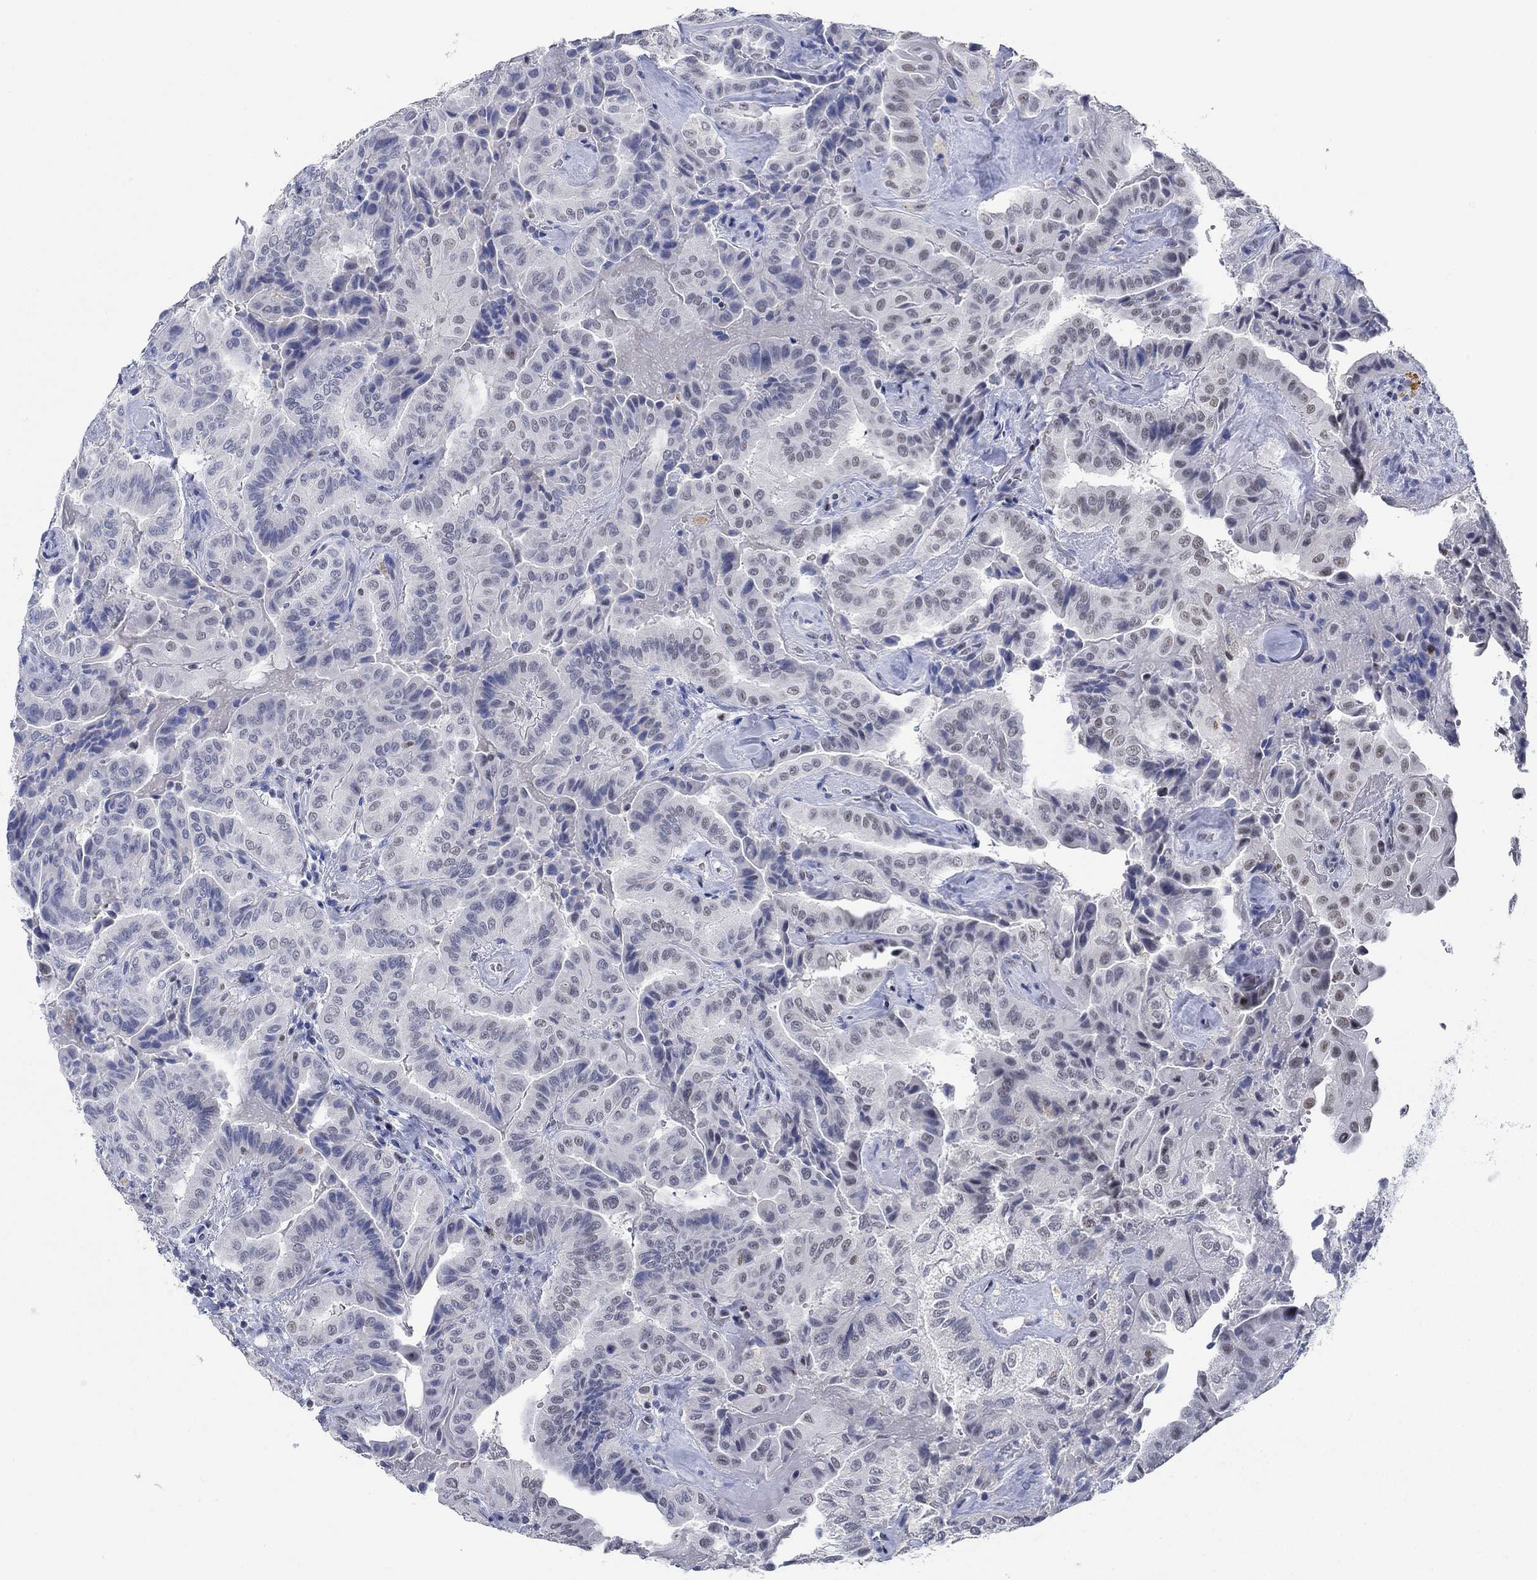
{"staining": {"intensity": "weak", "quantity": "<25%", "location": "nuclear"}, "tissue": "thyroid cancer", "cell_type": "Tumor cells", "image_type": "cancer", "snomed": [{"axis": "morphology", "description": "Papillary adenocarcinoma, NOS"}, {"axis": "topography", "description": "Thyroid gland"}], "caption": "Protein analysis of thyroid cancer shows no significant positivity in tumor cells.", "gene": "PPP1R17", "patient": {"sex": "female", "age": 68}}